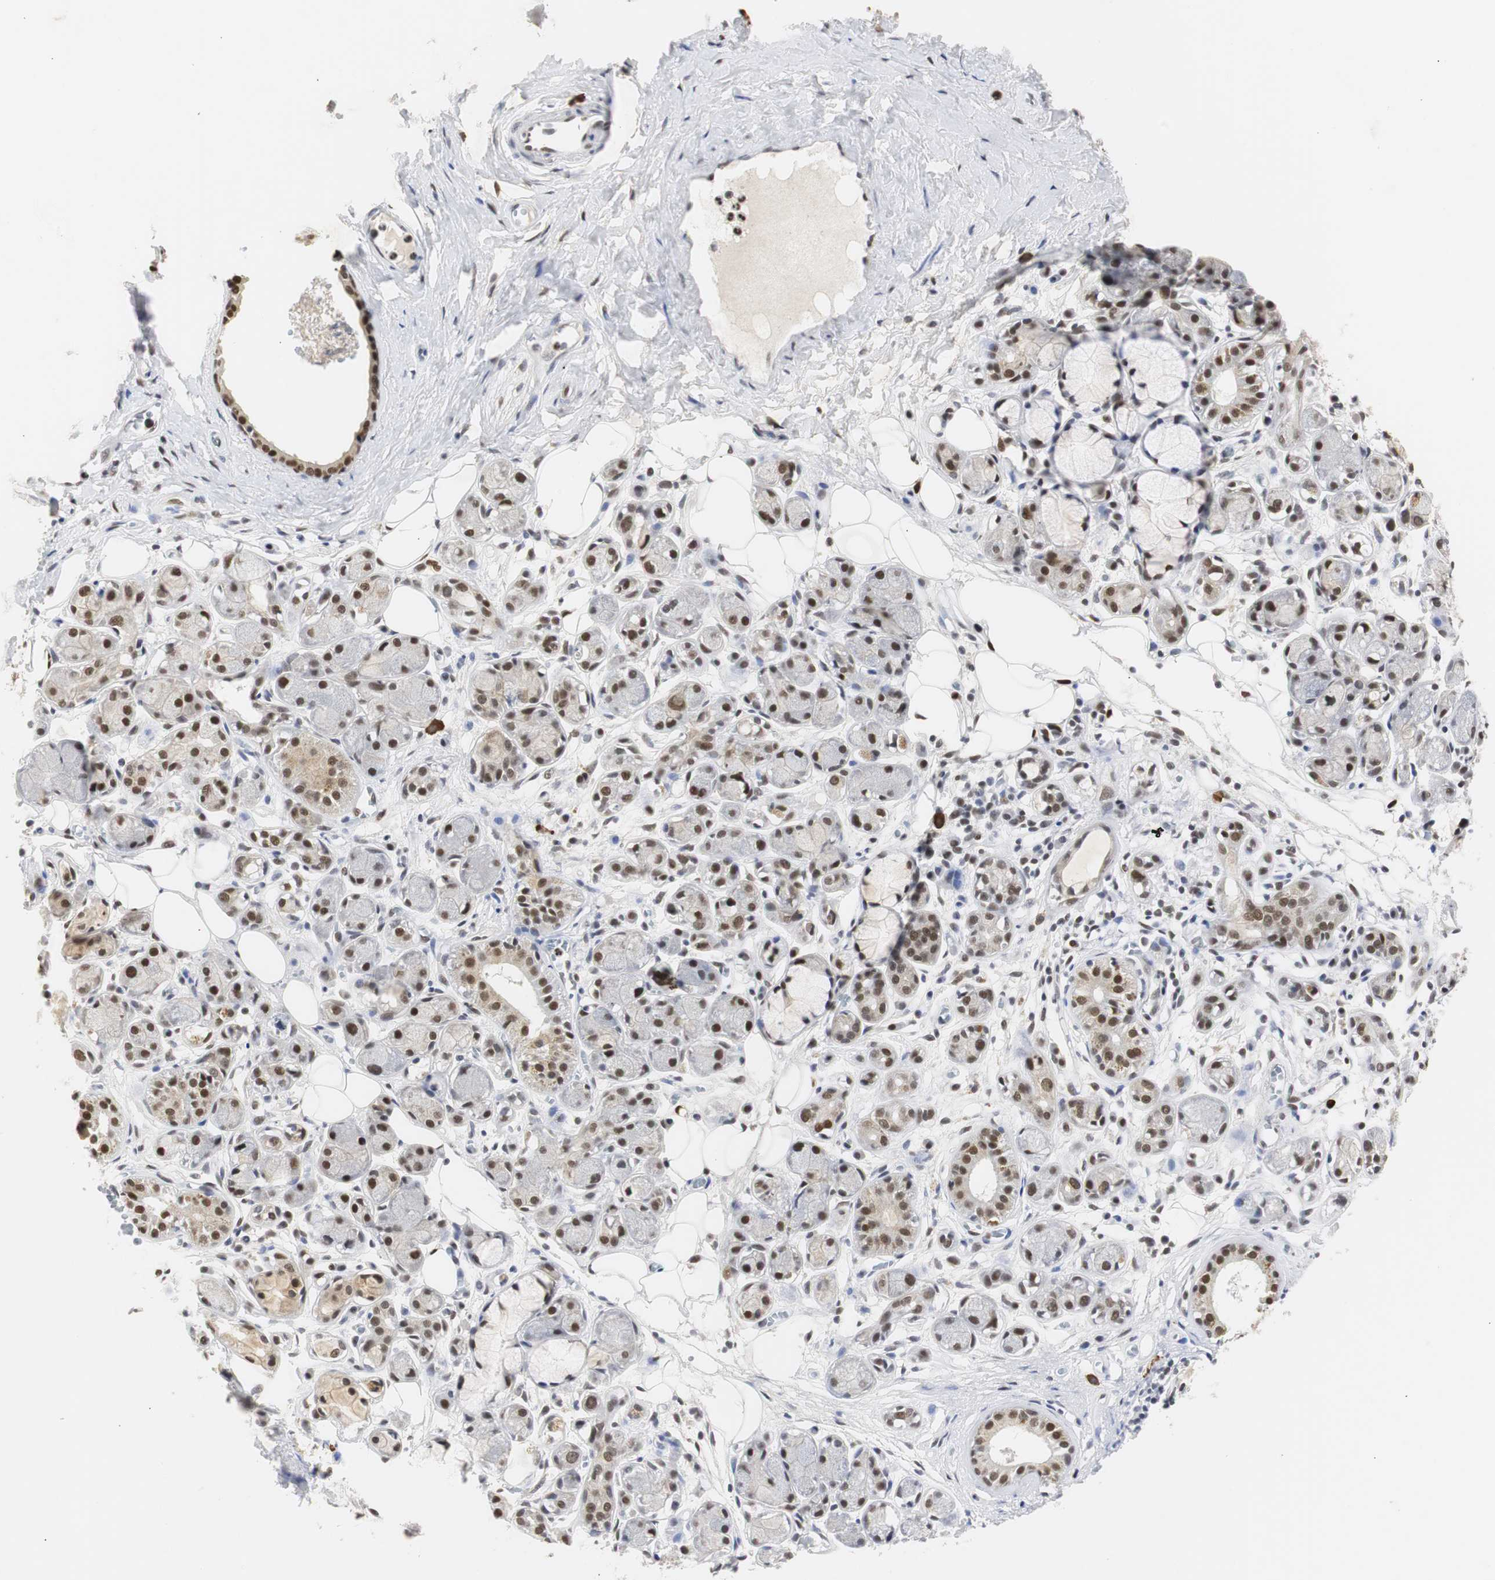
{"staining": {"intensity": "moderate", "quantity": ">75%", "location": "nuclear"}, "tissue": "adipose tissue", "cell_type": "Adipocytes", "image_type": "normal", "snomed": [{"axis": "morphology", "description": "Normal tissue, NOS"}, {"axis": "morphology", "description": "Inflammation, NOS"}, {"axis": "topography", "description": "Vascular tissue"}, {"axis": "topography", "description": "Salivary gland"}], "caption": "Human adipose tissue stained for a protein (brown) displays moderate nuclear positive staining in about >75% of adipocytes.", "gene": "ZFC3H1", "patient": {"sex": "female", "age": 75}}